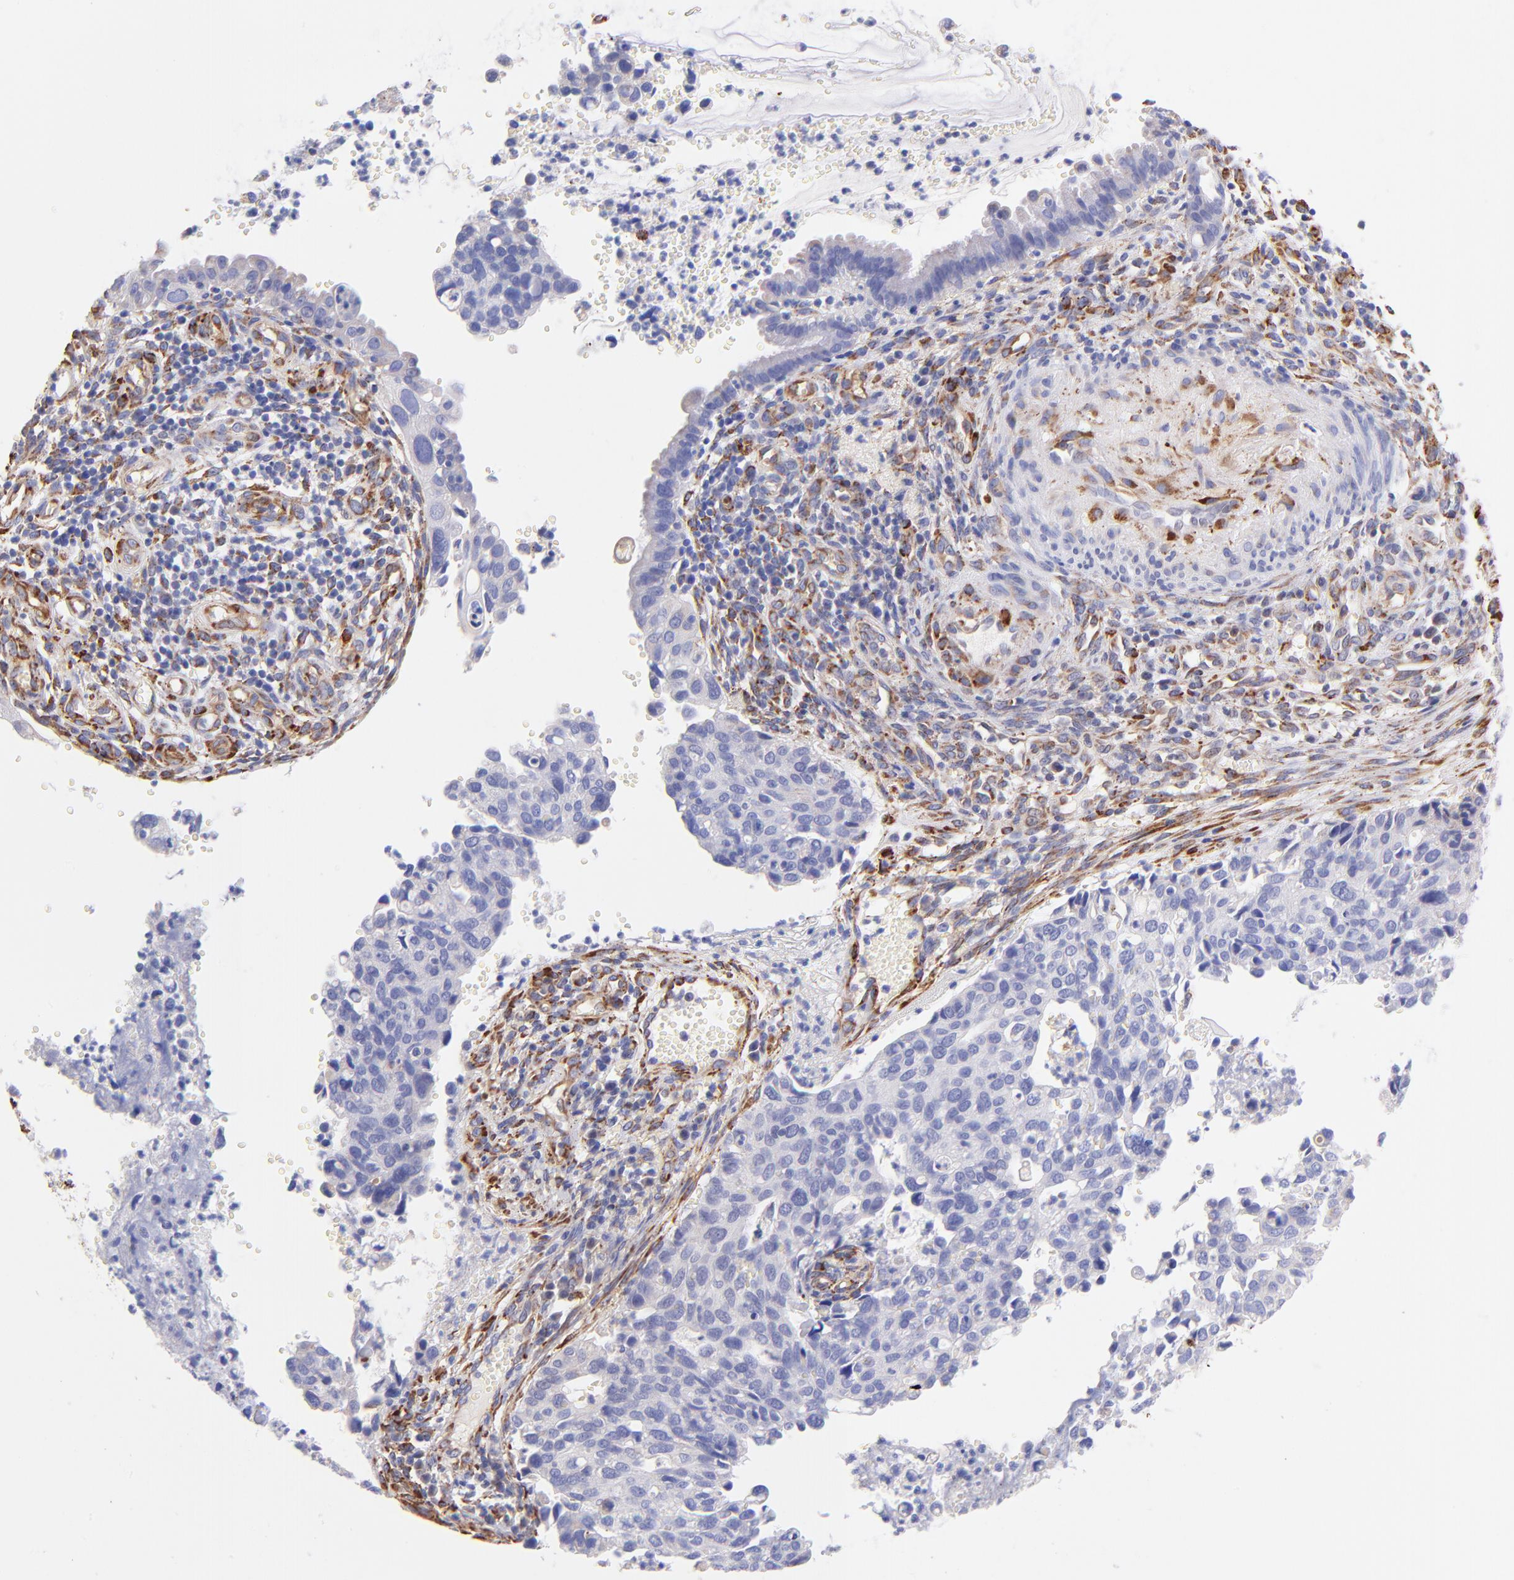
{"staining": {"intensity": "negative", "quantity": "none", "location": "none"}, "tissue": "cervical cancer", "cell_type": "Tumor cells", "image_type": "cancer", "snomed": [{"axis": "morphology", "description": "Normal tissue, NOS"}, {"axis": "morphology", "description": "Squamous cell carcinoma, NOS"}, {"axis": "topography", "description": "Cervix"}], "caption": "A photomicrograph of human cervical cancer (squamous cell carcinoma) is negative for staining in tumor cells. Nuclei are stained in blue.", "gene": "SPARC", "patient": {"sex": "female", "age": 45}}